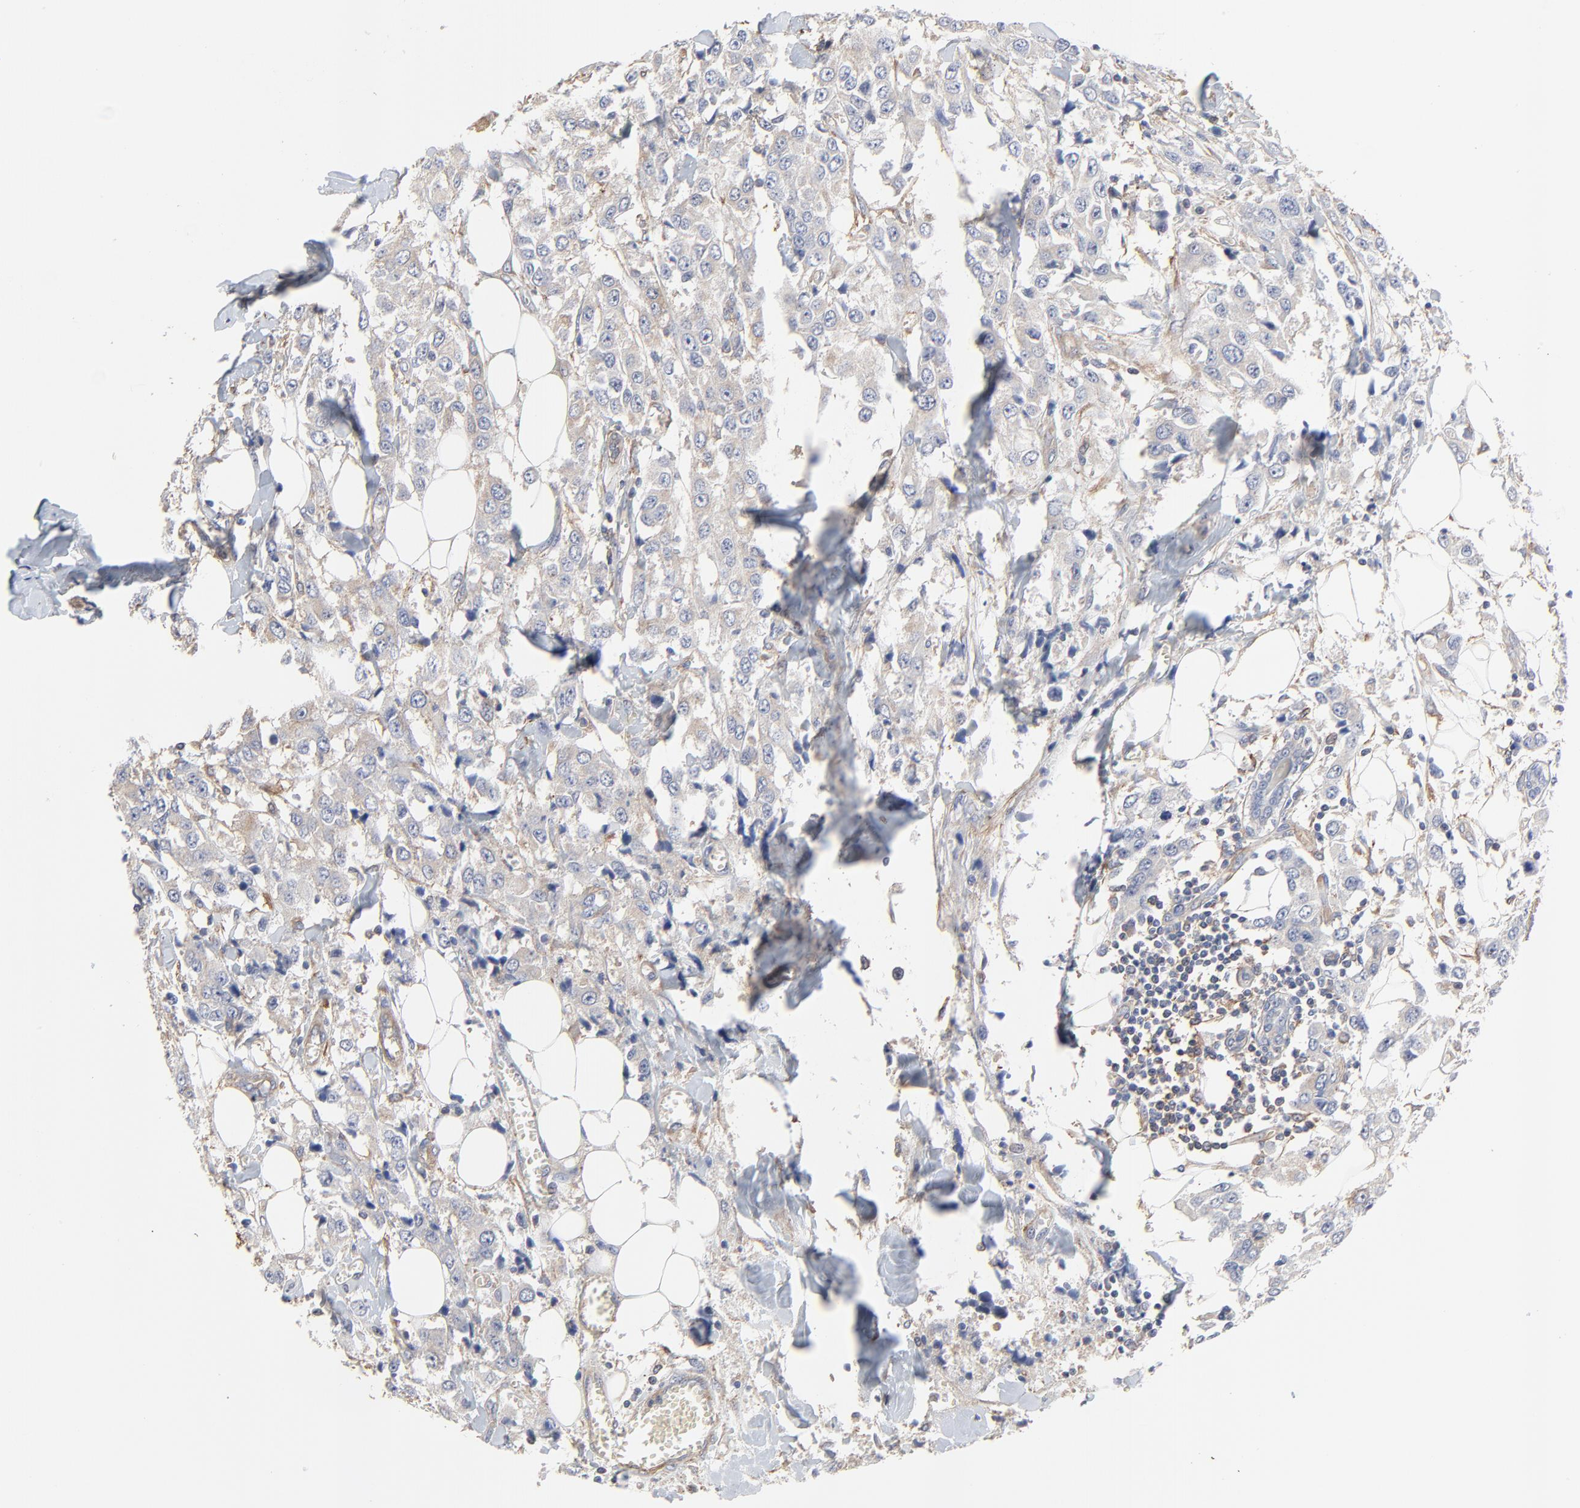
{"staining": {"intensity": "weak", "quantity": ">75%", "location": "cytoplasmic/membranous"}, "tissue": "breast cancer", "cell_type": "Tumor cells", "image_type": "cancer", "snomed": [{"axis": "morphology", "description": "Duct carcinoma"}, {"axis": "topography", "description": "Breast"}], "caption": "An IHC micrograph of neoplastic tissue is shown. Protein staining in brown shows weak cytoplasmic/membranous positivity in breast invasive ductal carcinoma within tumor cells.", "gene": "NXF3", "patient": {"sex": "female", "age": 58}}